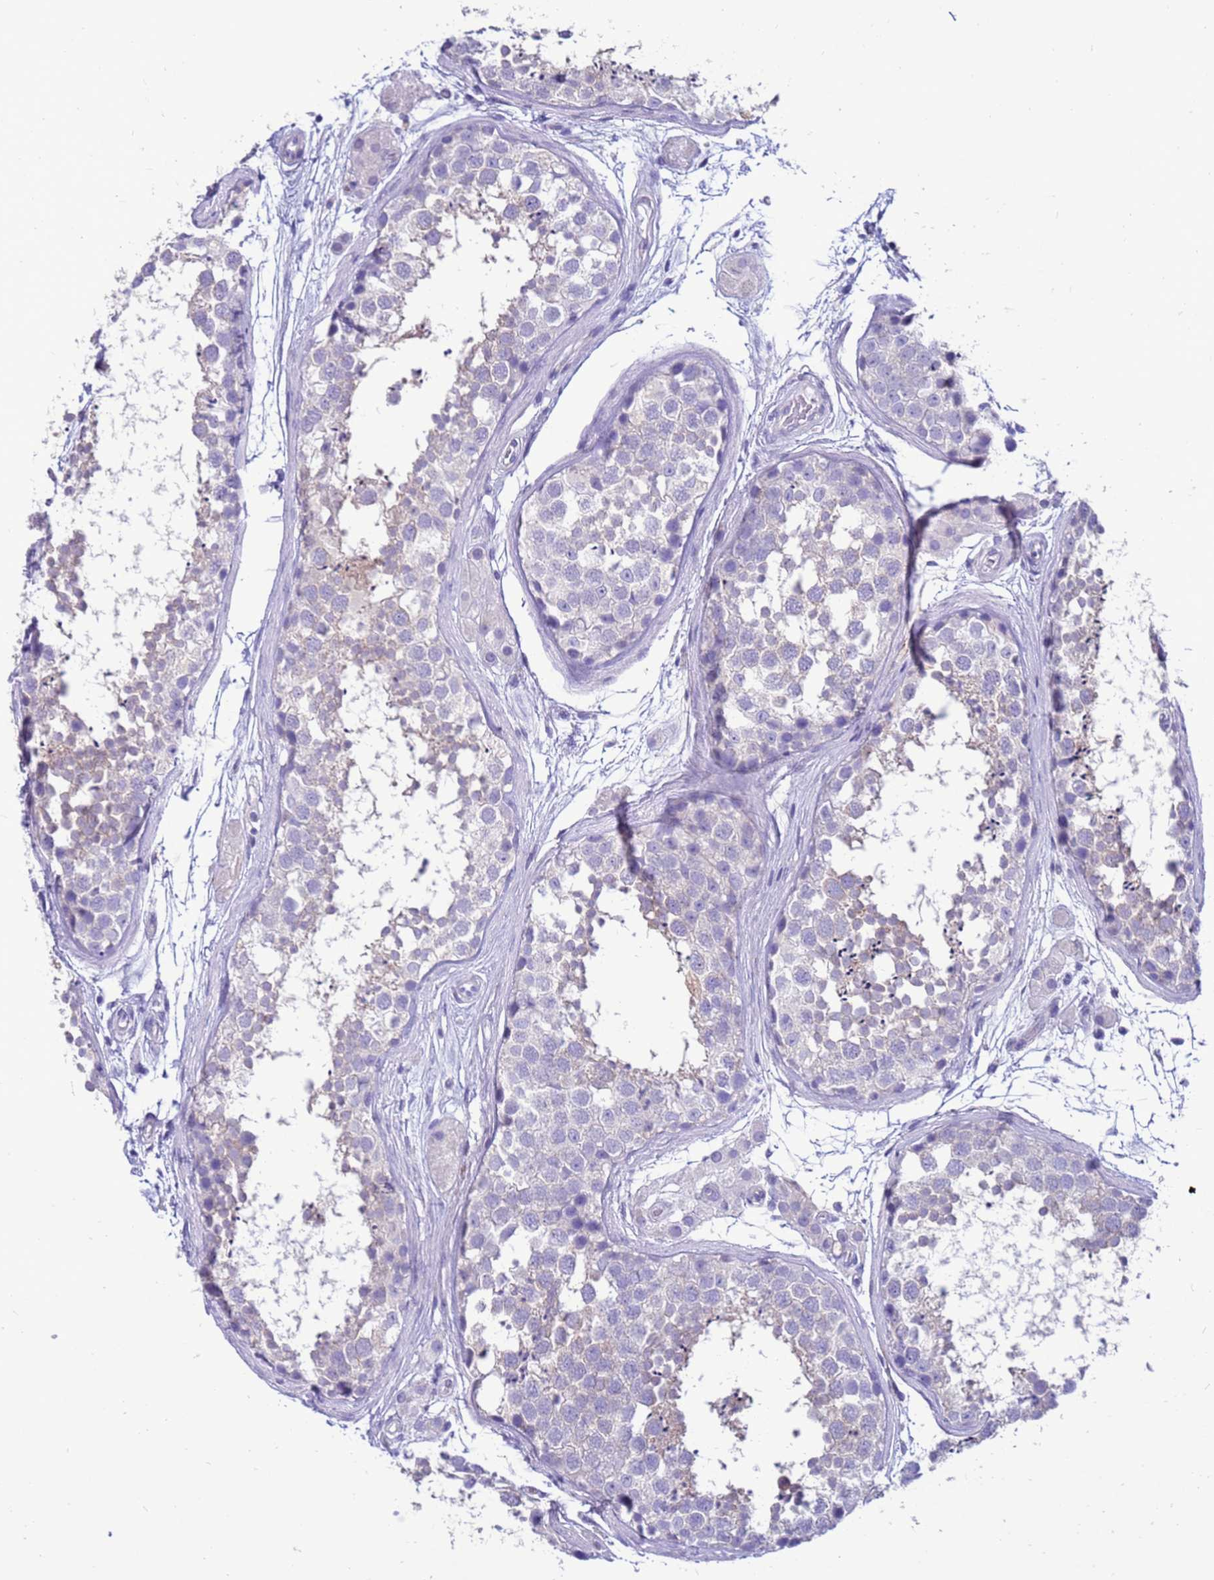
{"staining": {"intensity": "negative", "quantity": "none", "location": "none"}, "tissue": "testis", "cell_type": "Cells in seminiferous ducts", "image_type": "normal", "snomed": [{"axis": "morphology", "description": "Normal tissue, NOS"}, {"axis": "topography", "description": "Testis"}], "caption": "DAB (3,3'-diaminobenzidine) immunohistochemical staining of benign testis demonstrates no significant expression in cells in seminiferous ducts.", "gene": "PDE10A", "patient": {"sex": "male", "age": 56}}